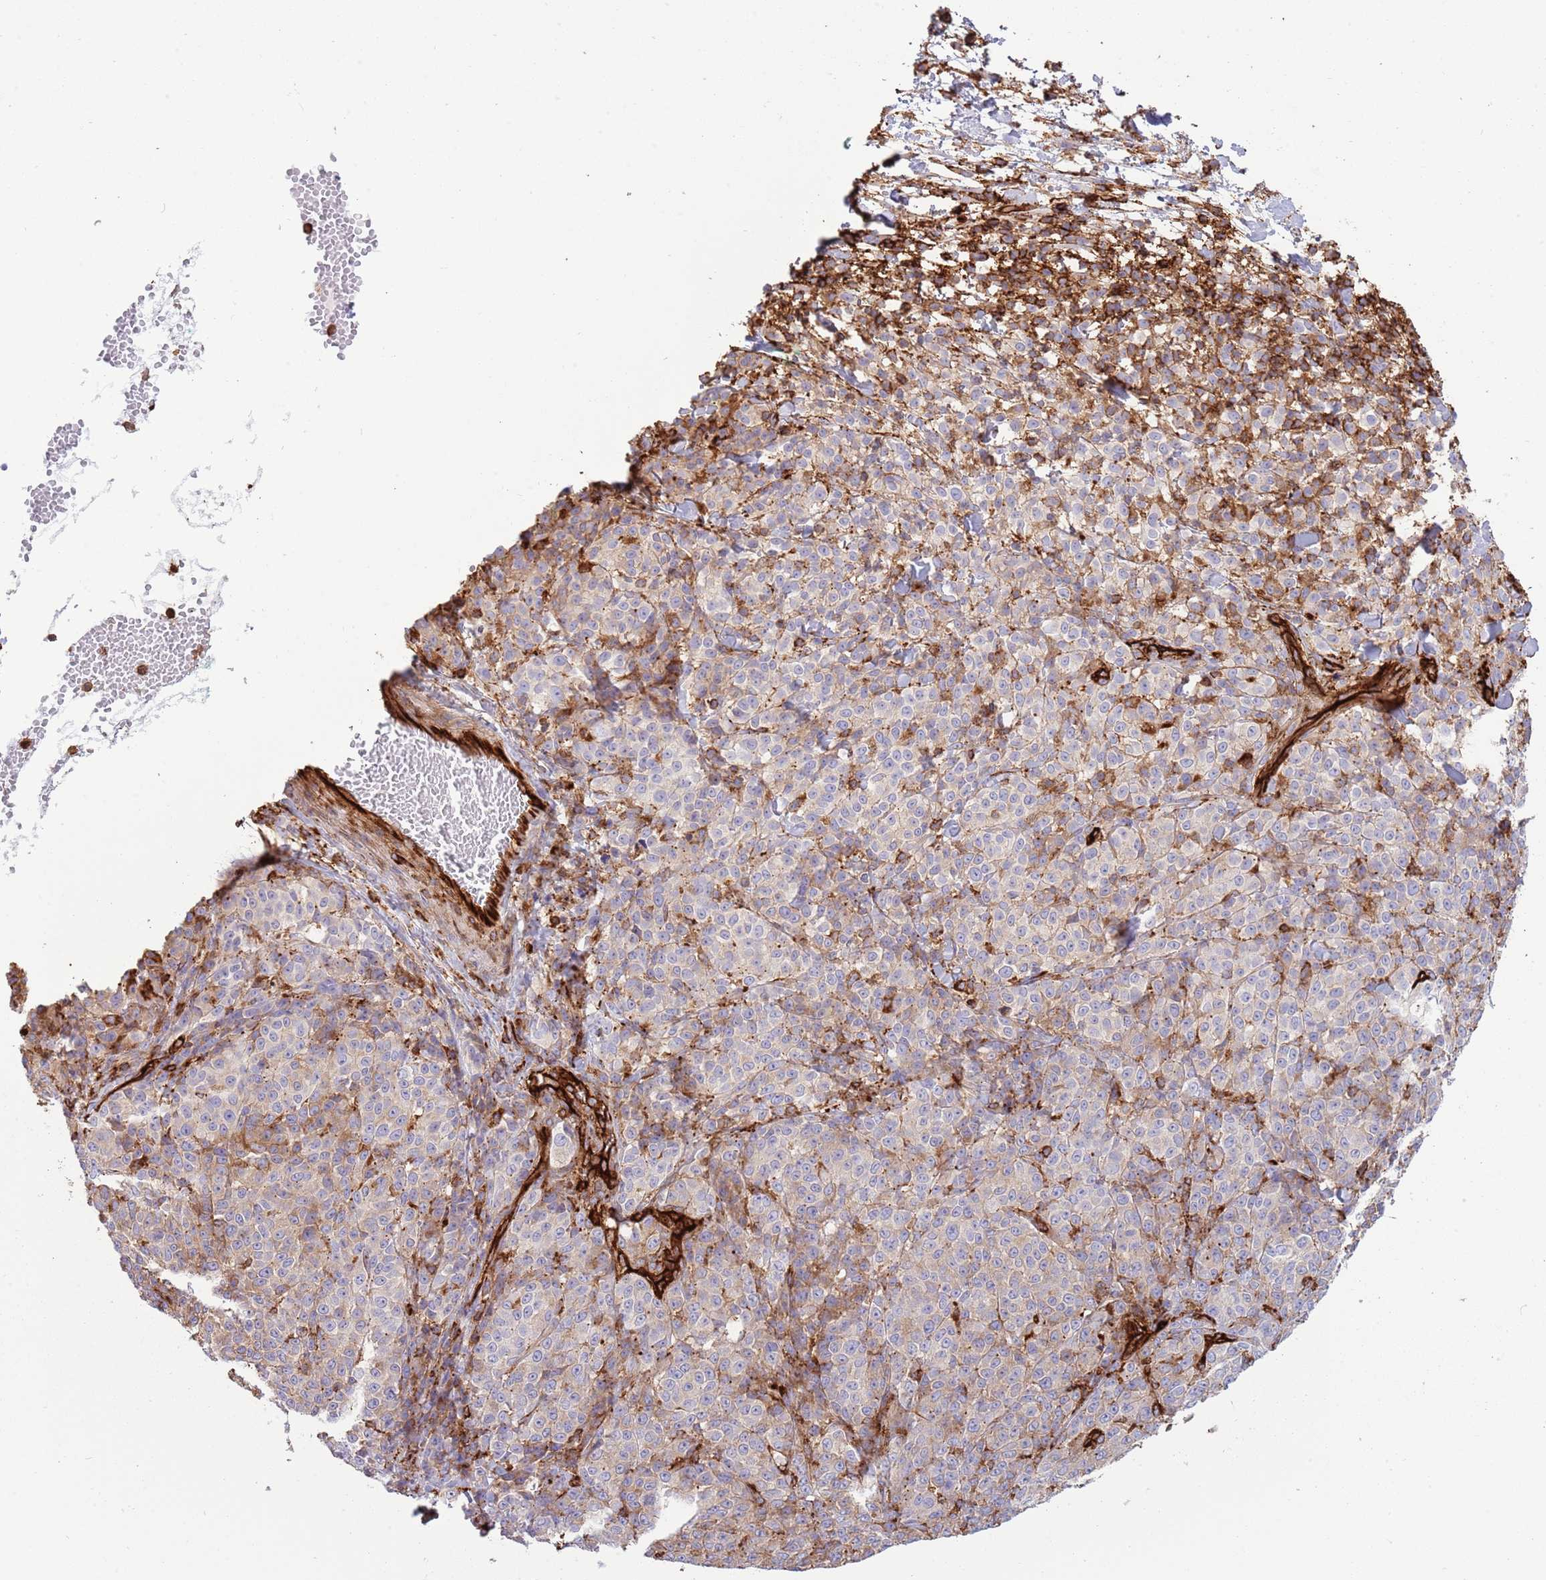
{"staining": {"intensity": "weak", "quantity": "<25%", "location": "cytoplasmic/membranous"}, "tissue": "melanoma", "cell_type": "Tumor cells", "image_type": "cancer", "snomed": [{"axis": "morphology", "description": "Normal tissue, NOS"}, {"axis": "morphology", "description": "Malignant melanoma, NOS"}, {"axis": "topography", "description": "Skin"}], "caption": "An image of human melanoma is negative for staining in tumor cells.", "gene": "KBTBD7", "patient": {"sex": "female", "age": 34}}